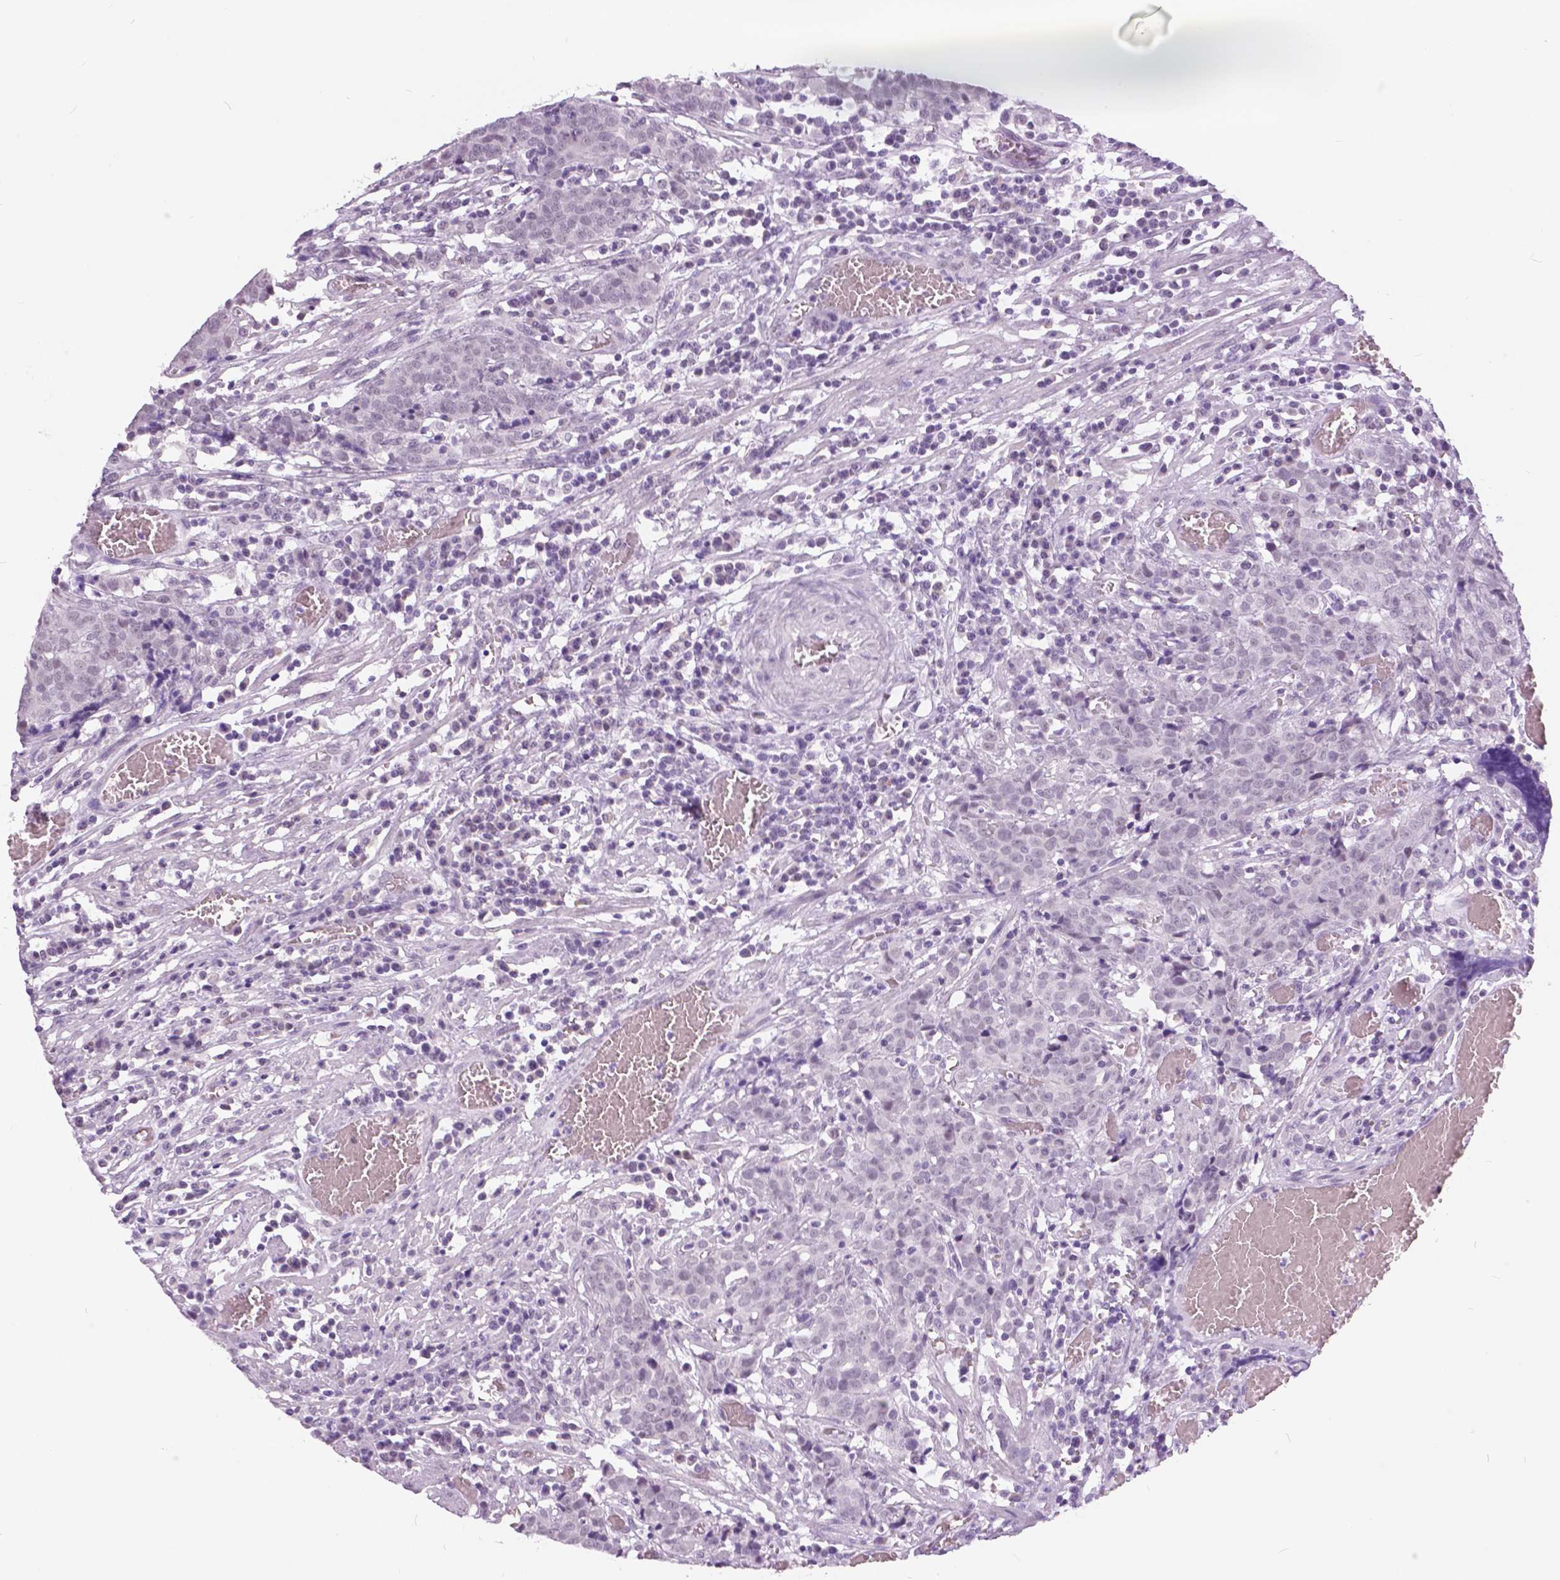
{"staining": {"intensity": "negative", "quantity": "none", "location": "none"}, "tissue": "prostate cancer", "cell_type": "Tumor cells", "image_type": "cancer", "snomed": [{"axis": "morphology", "description": "Adenocarcinoma, High grade"}, {"axis": "topography", "description": "Prostate and seminal vesicle, NOS"}], "caption": "Tumor cells show no significant positivity in prostate adenocarcinoma (high-grade).", "gene": "MYOM1", "patient": {"sex": "male", "age": 60}}